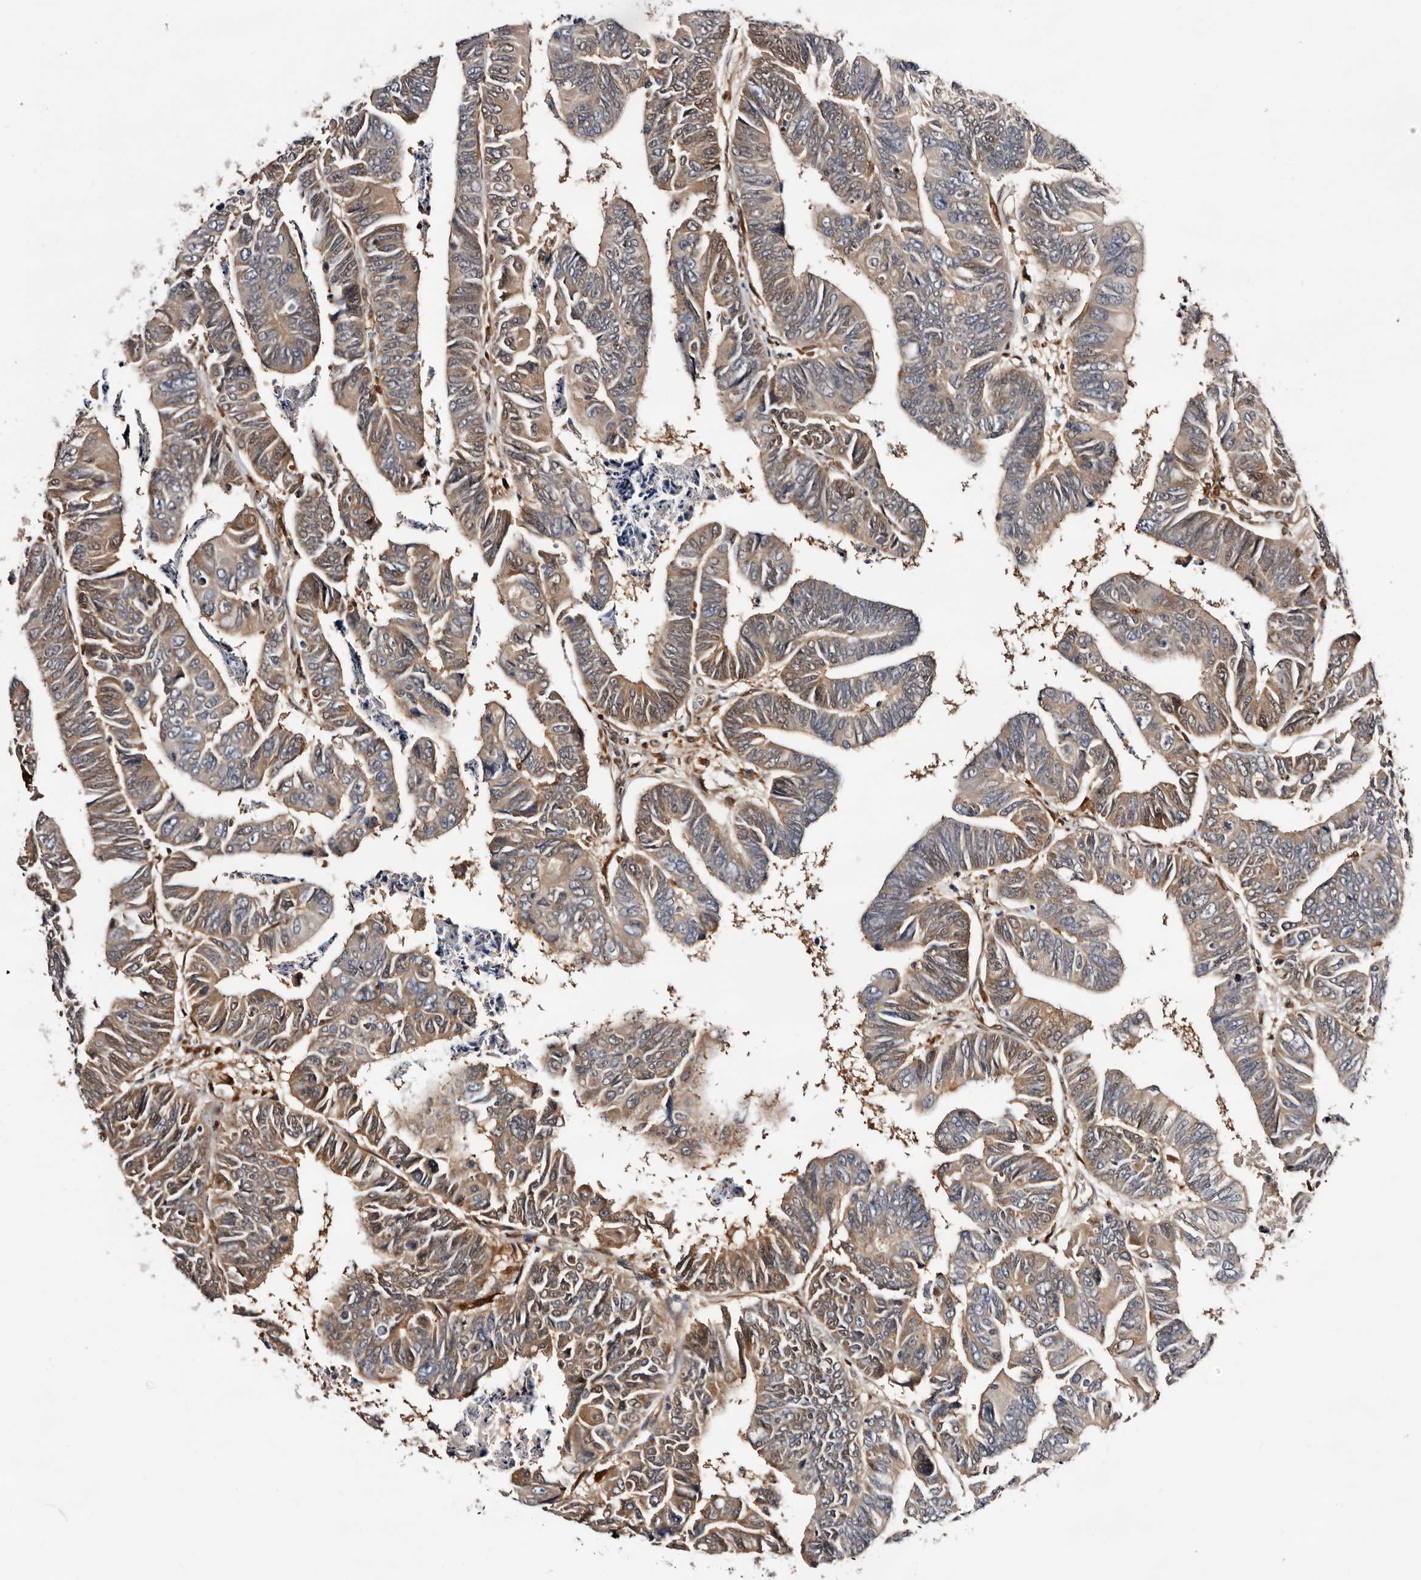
{"staining": {"intensity": "moderate", "quantity": "25%-75%", "location": "cytoplasmic/membranous,nuclear"}, "tissue": "colorectal cancer", "cell_type": "Tumor cells", "image_type": "cancer", "snomed": [{"axis": "morphology", "description": "Adenocarcinoma, NOS"}, {"axis": "topography", "description": "Rectum"}], "caption": "Brown immunohistochemical staining in human colorectal adenocarcinoma shows moderate cytoplasmic/membranous and nuclear expression in about 25%-75% of tumor cells. The protein of interest is shown in brown color, while the nuclei are stained blue.", "gene": "TP53I3", "patient": {"sex": "female", "age": 65}}